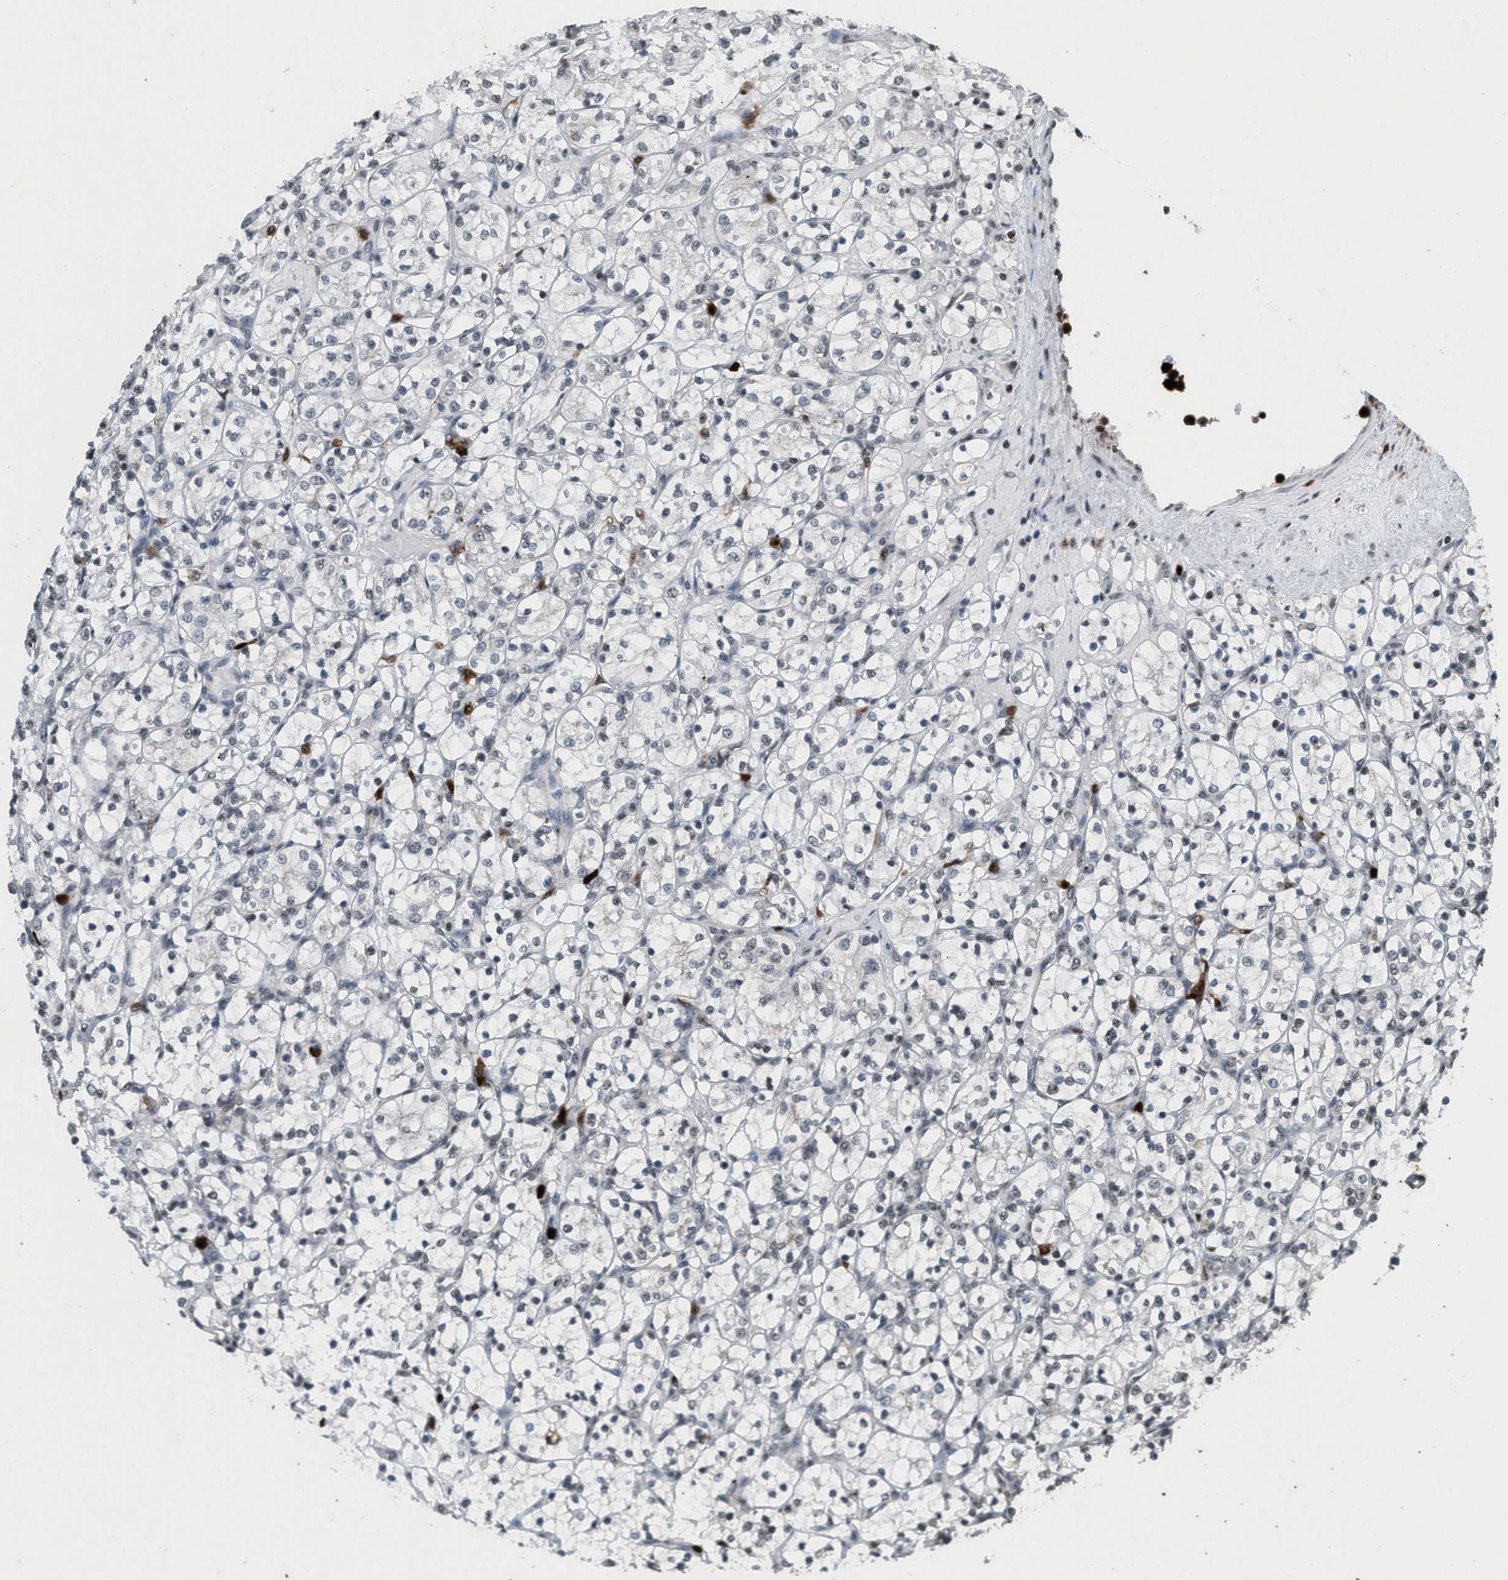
{"staining": {"intensity": "negative", "quantity": "none", "location": "none"}, "tissue": "renal cancer", "cell_type": "Tumor cells", "image_type": "cancer", "snomed": [{"axis": "morphology", "description": "Adenocarcinoma, NOS"}, {"axis": "topography", "description": "Kidney"}], "caption": "This is an IHC micrograph of renal cancer (adenocarcinoma). There is no staining in tumor cells.", "gene": "PRUNE2", "patient": {"sex": "female", "age": 69}}